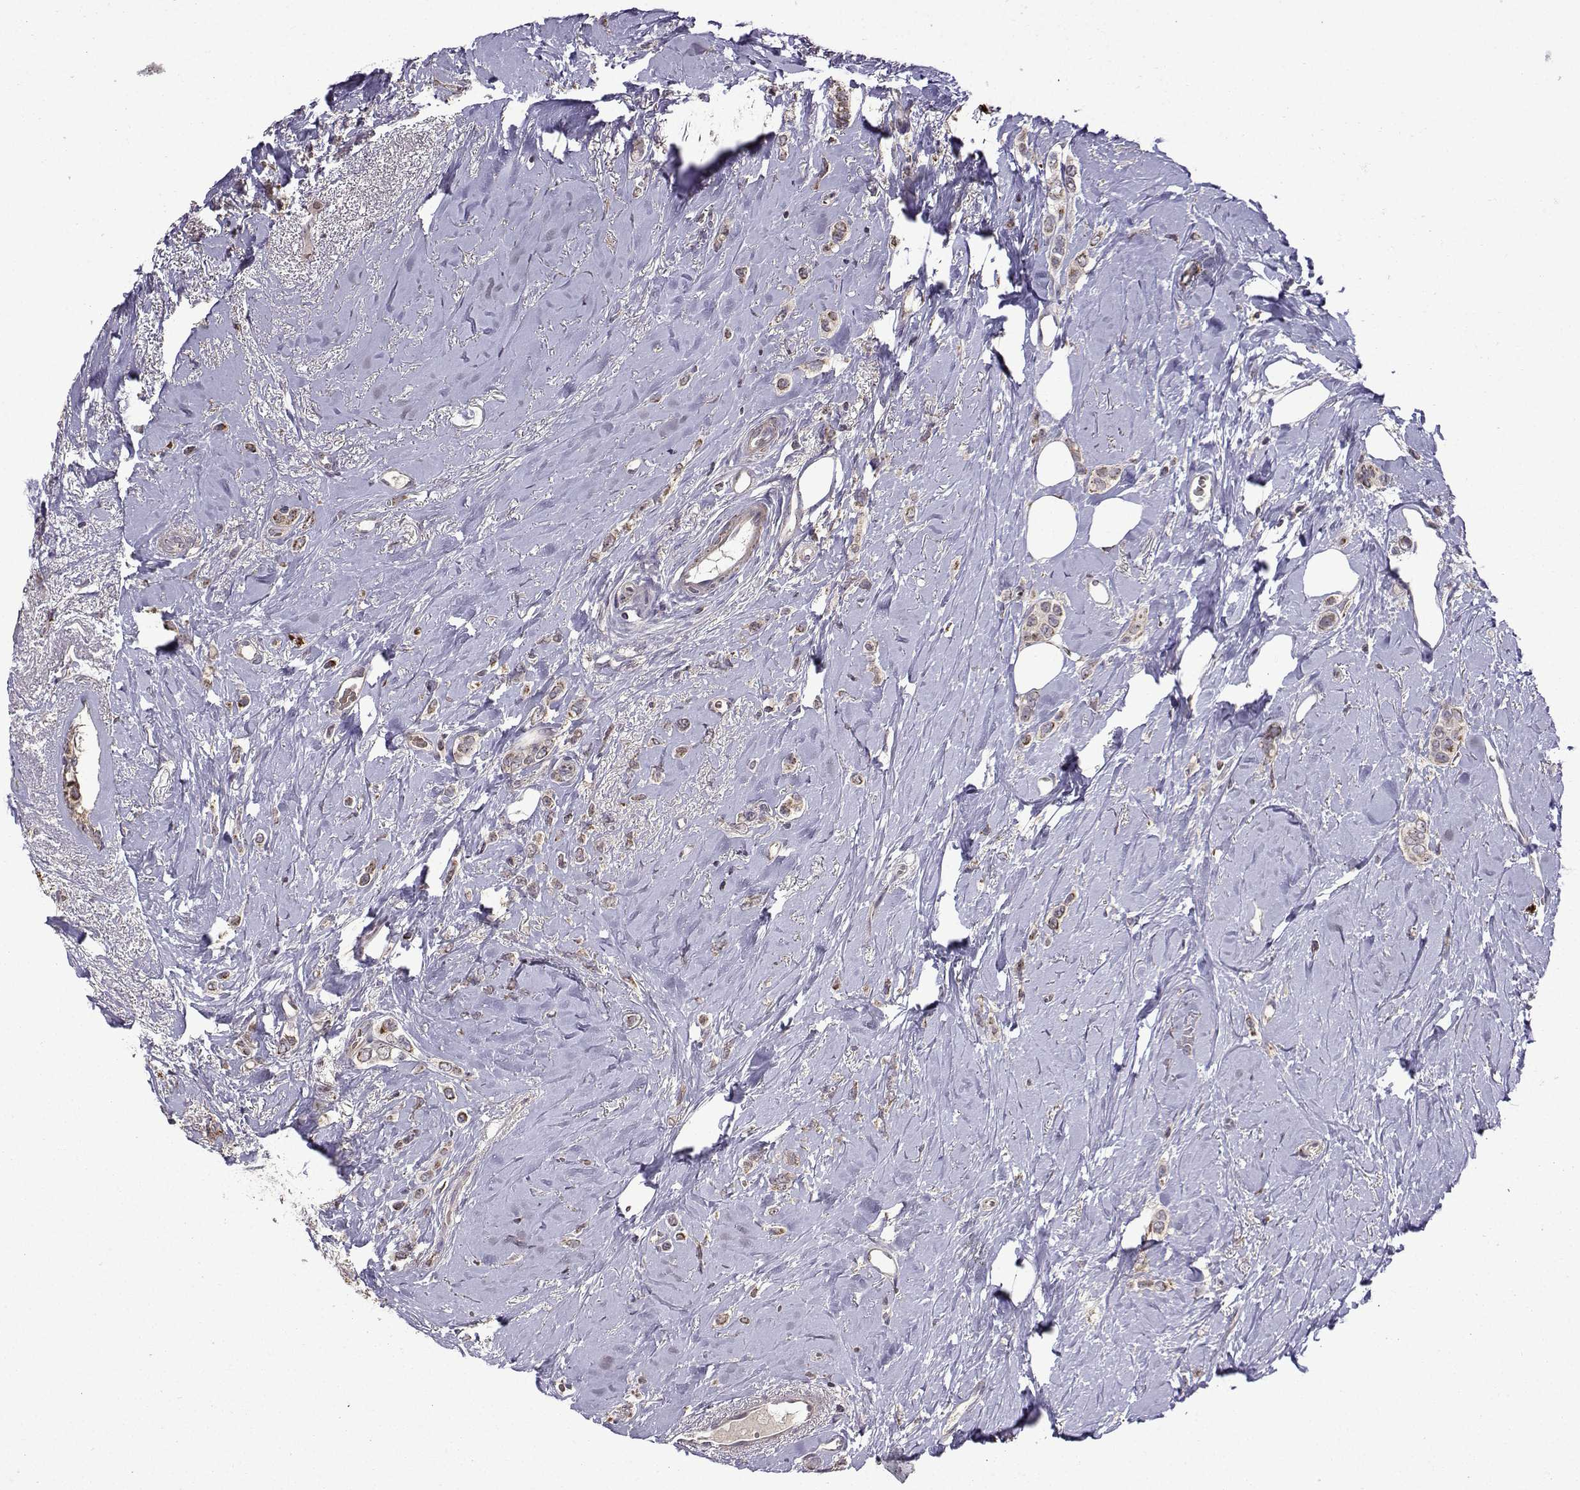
{"staining": {"intensity": "weak", "quantity": "25%-75%", "location": "cytoplasmic/membranous"}, "tissue": "breast cancer", "cell_type": "Tumor cells", "image_type": "cancer", "snomed": [{"axis": "morphology", "description": "Lobular carcinoma"}, {"axis": "topography", "description": "Breast"}], "caption": "Protein staining of breast cancer tissue reveals weak cytoplasmic/membranous expression in about 25%-75% of tumor cells.", "gene": "TAB2", "patient": {"sex": "female", "age": 66}}